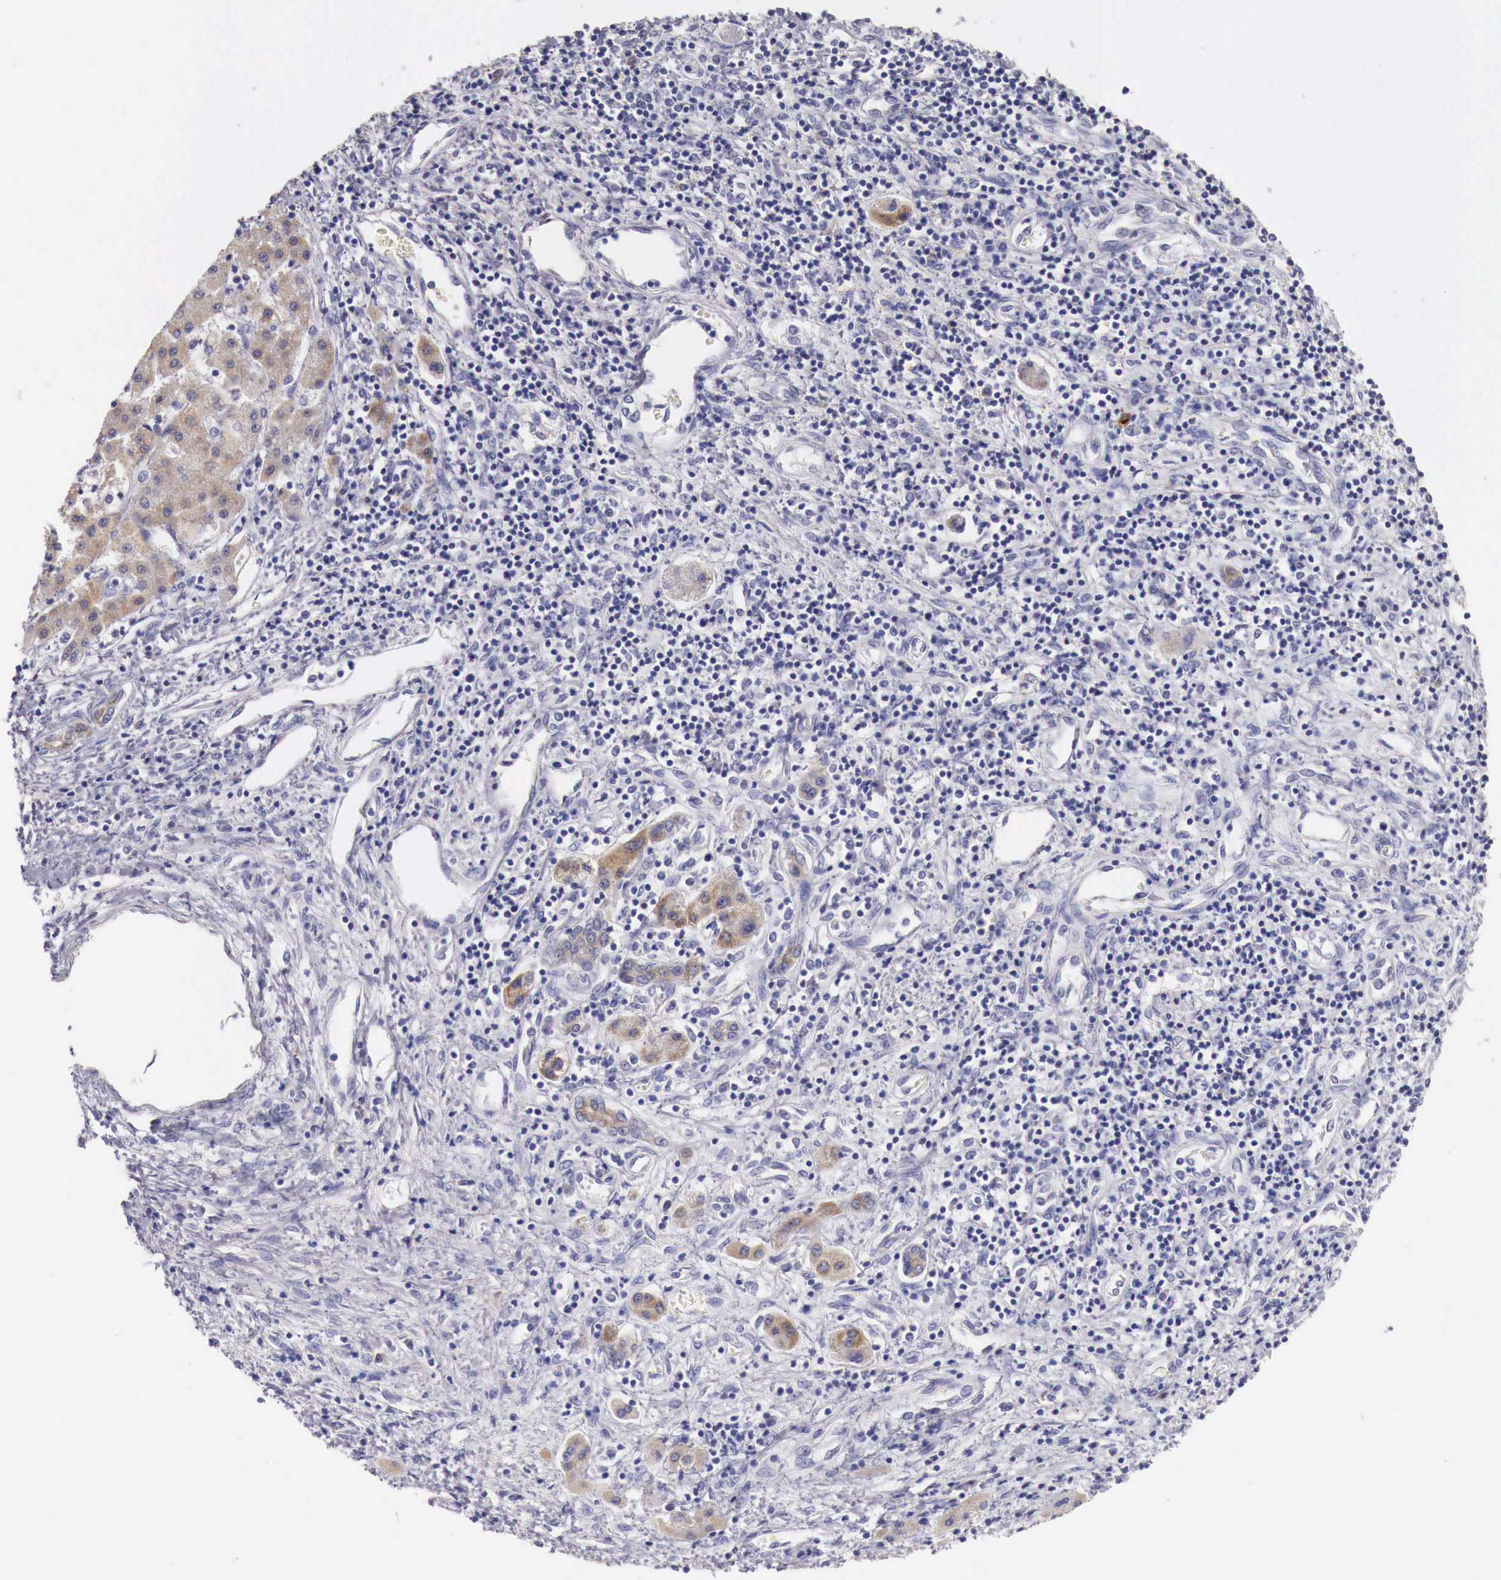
{"staining": {"intensity": "weak", "quantity": "25%-75%", "location": "cytoplasmic/membranous"}, "tissue": "liver cancer", "cell_type": "Tumor cells", "image_type": "cancer", "snomed": [{"axis": "morphology", "description": "Carcinoma, Hepatocellular, NOS"}, {"axis": "topography", "description": "Liver"}], "caption": "The micrograph exhibits staining of liver hepatocellular carcinoma, revealing weak cytoplasmic/membranous protein staining (brown color) within tumor cells.", "gene": "NREP", "patient": {"sex": "male", "age": 24}}